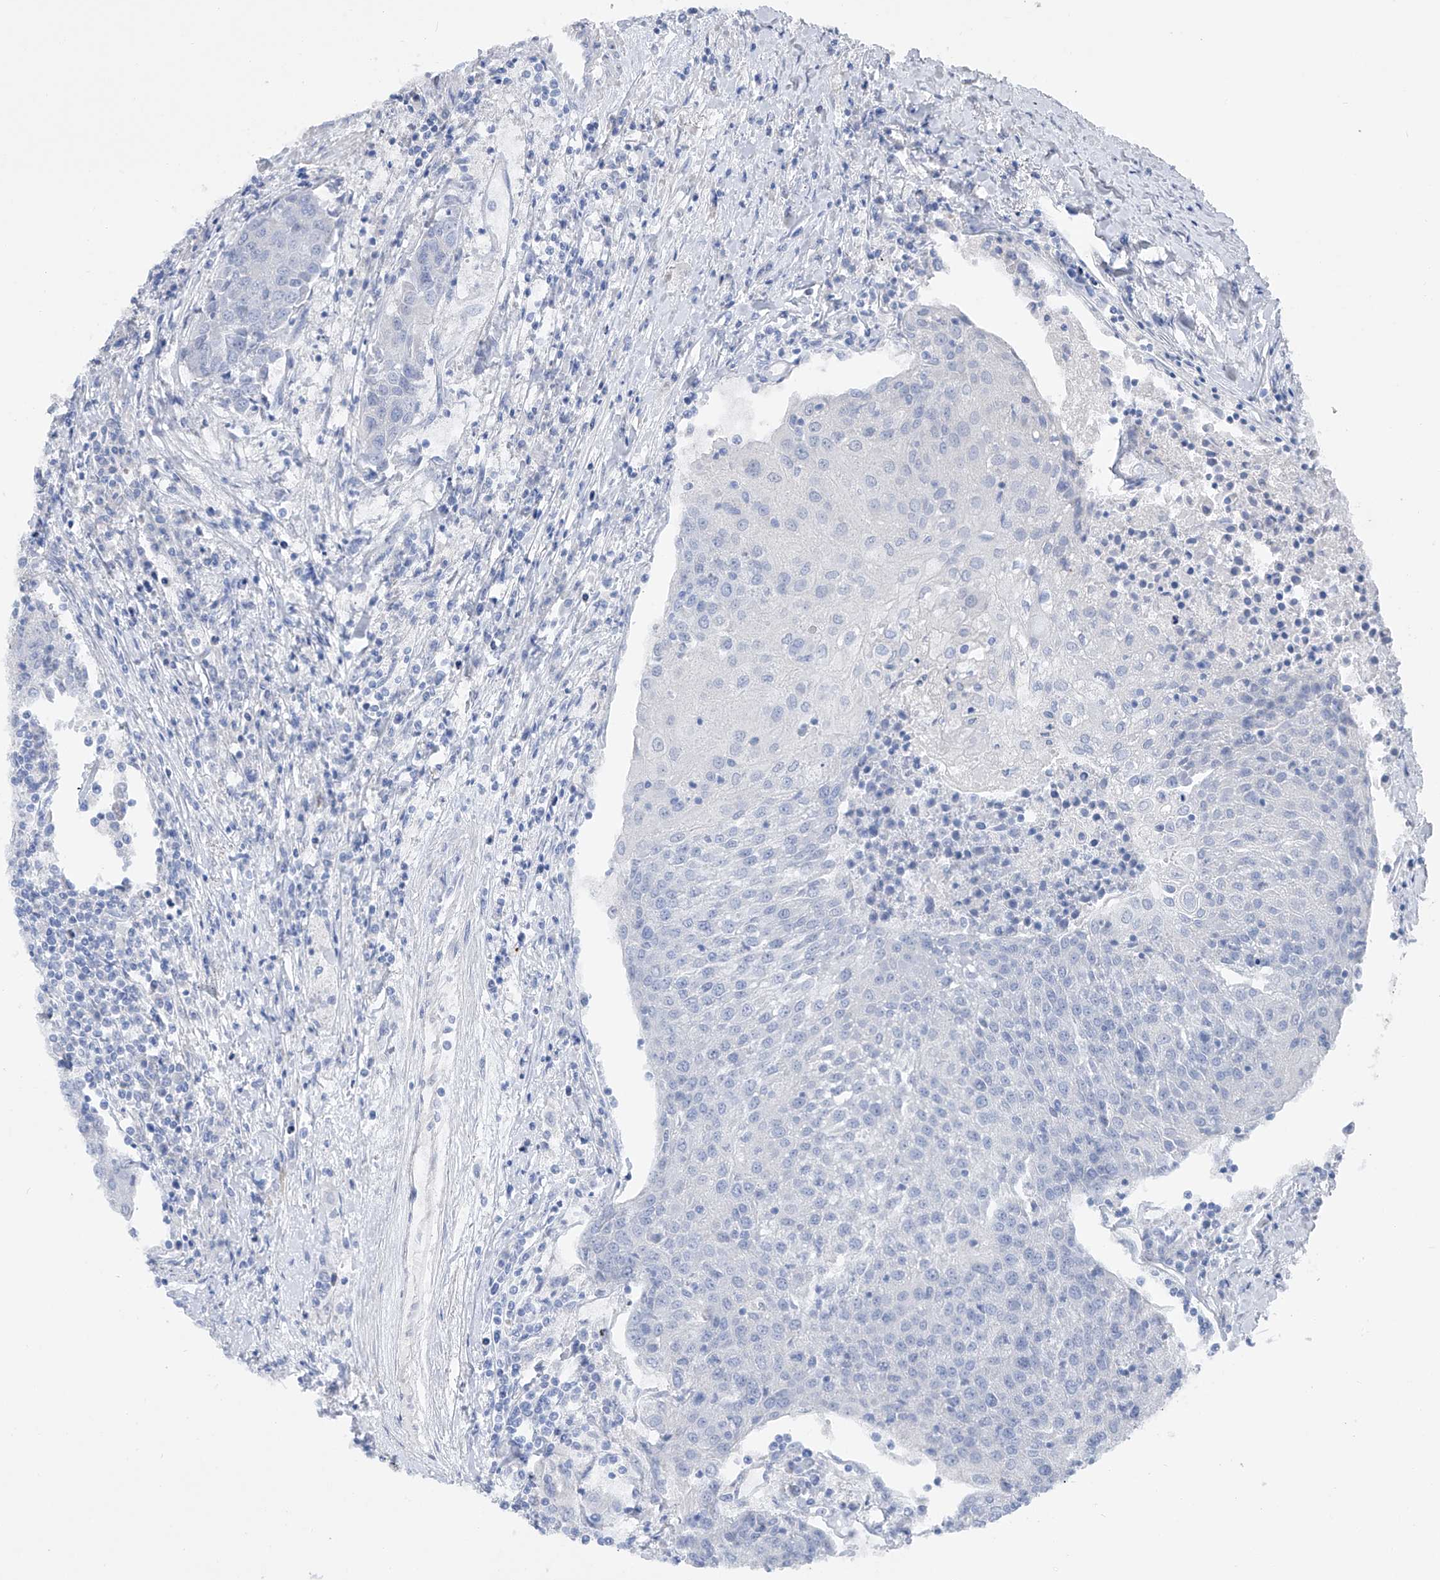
{"staining": {"intensity": "negative", "quantity": "none", "location": "none"}, "tissue": "urothelial cancer", "cell_type": "Tumor cells", "image_type": "cancer", "snomed": [{"axis": "morphology", "description": "Urothelial carcinoma, High grade"}, {"axis": "topography", "description": "Urinary bladder"}], "caption": "DAB (3,3'-diaminobenzidine) immunohistochemical staining of high-grade urothelial carcinoma exhibits no significant staining in tumor cells.", "gene": "ADRA1A", "patient": {"sex": "female", "age": 85}}